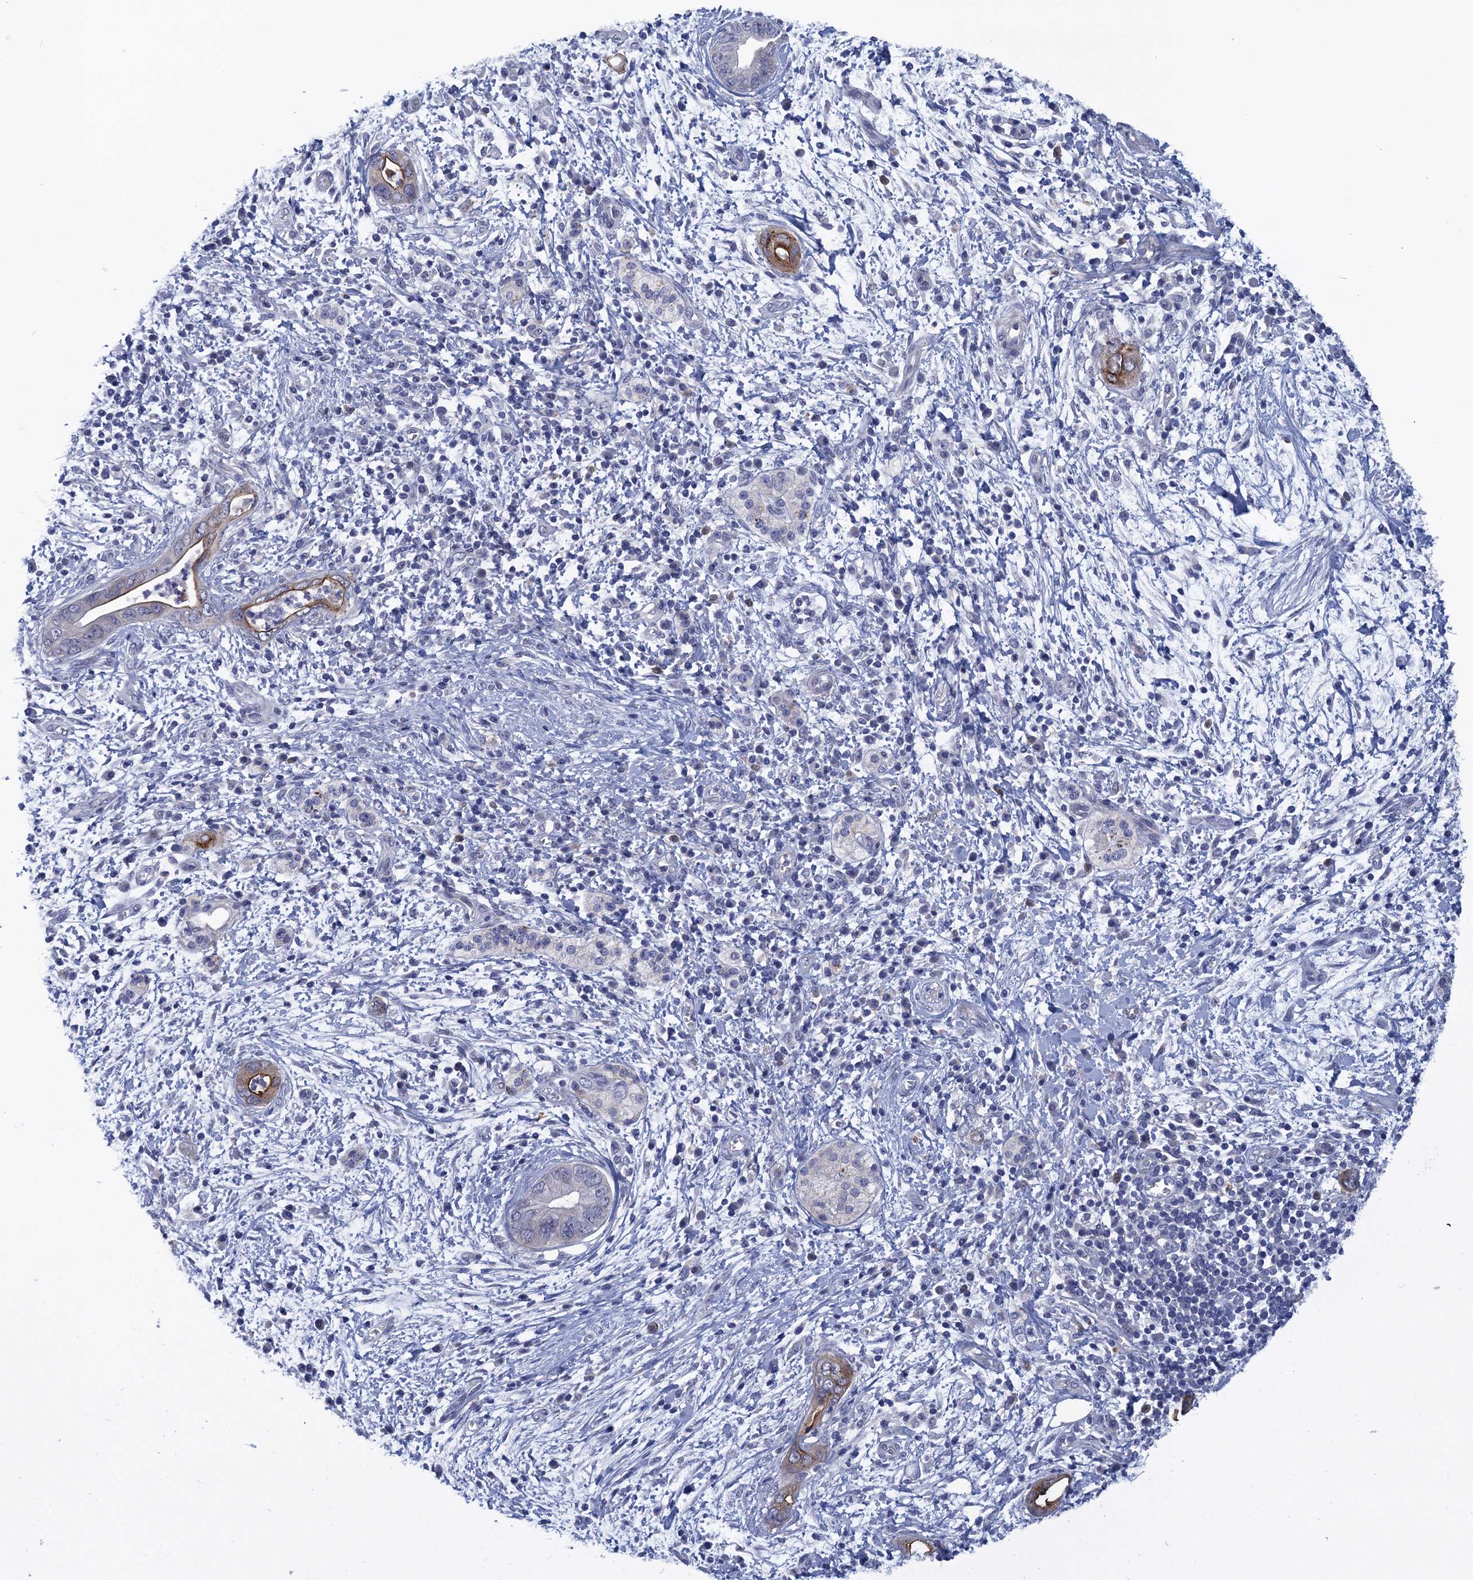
{"staining": {"intensity": "moderate", "quantity": "<25%", "location": "cytoplasmic/membranous"}, "tissue": "pancreatic cancer", "cell_type": "Tumor cells", "image_type": "cancer", "snomed": [{"axis": "morphology", "description": "Adenocarcinoma, NOS"}, {"axis": "topography", "description": "Pancreas"}], "caption": "High-power microscopy captured an IHC micrograph of pancreatic cancer (adenocarcinoma), revealing moderate cytoplasmic/membranous expression in approximately <25% of tumor cells.", "gene": "SCEL", "patient": {"sex": "male", "age": 75}}